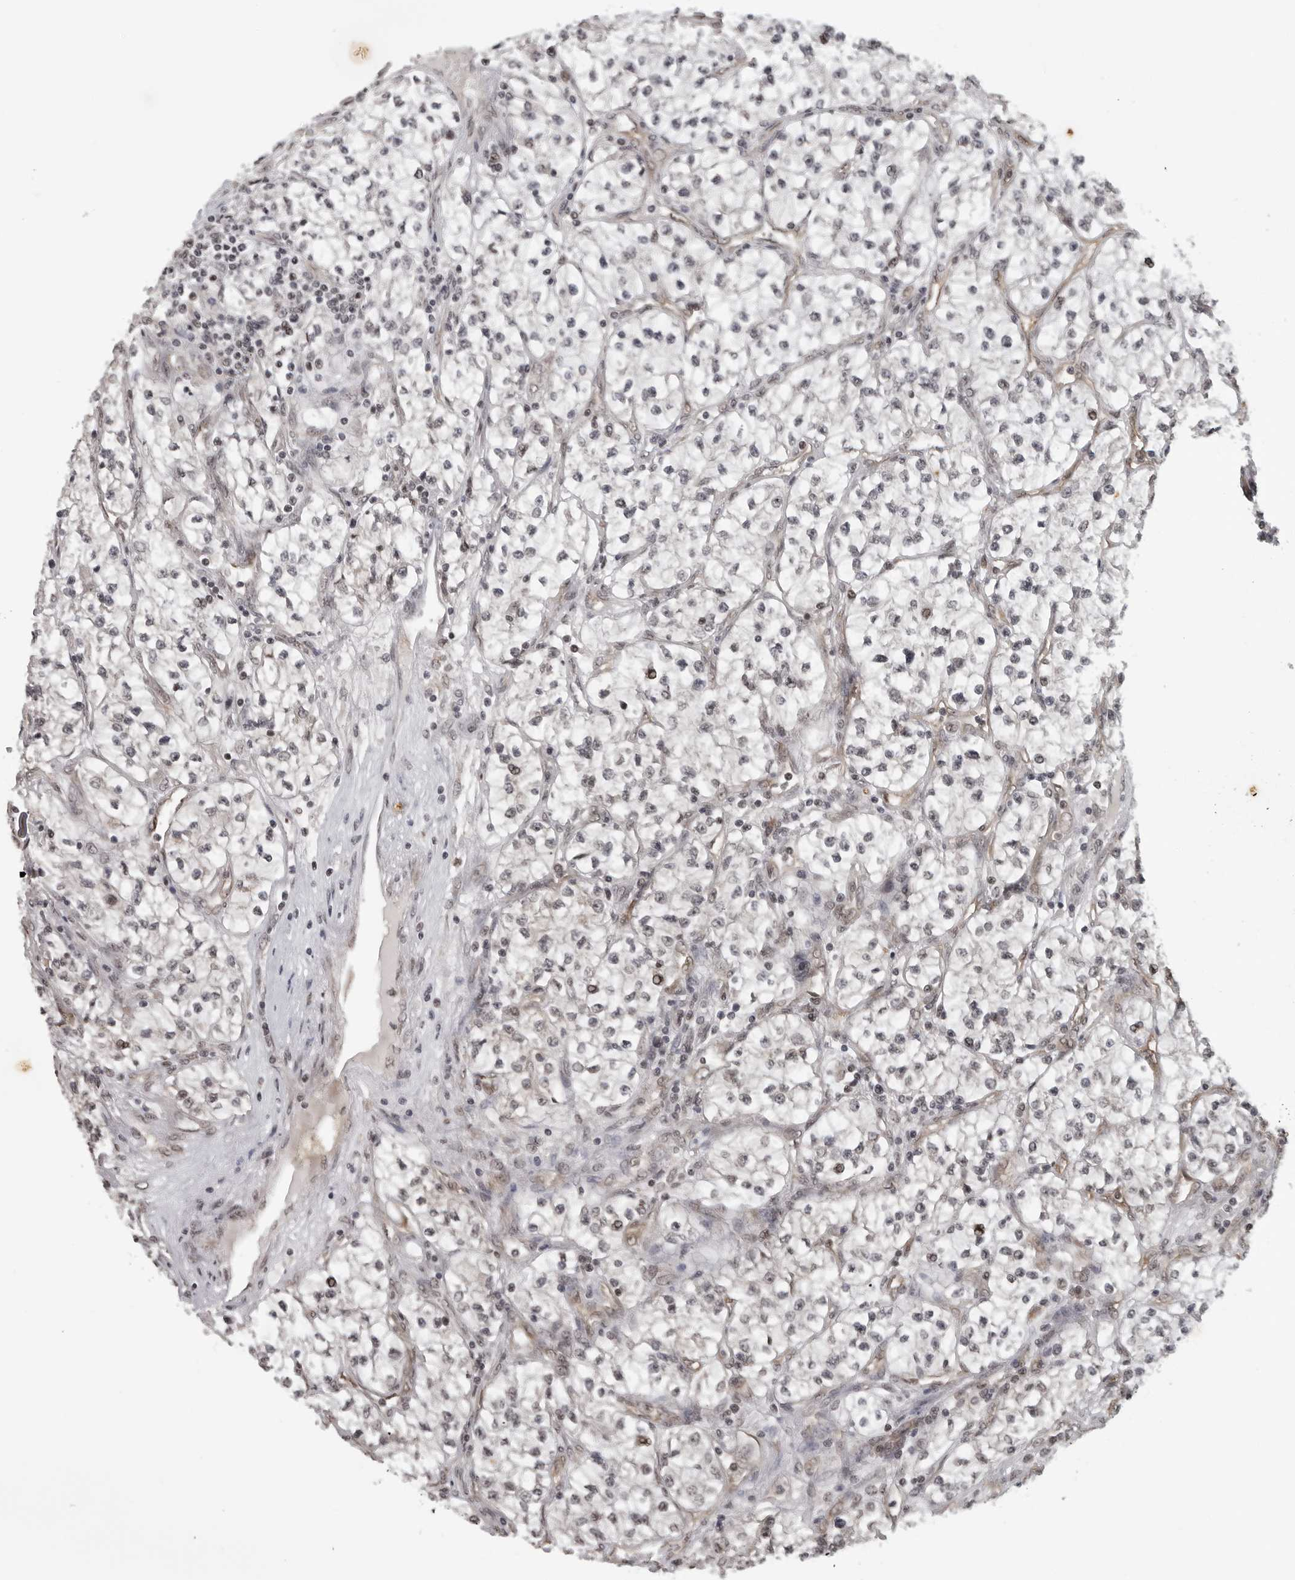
{"staining": {"intensity": "weak", "quantity": "<25%", "location": "nuclear"}, "tissue": "renal cancer", "cell_type": "Tumor cells", "image_type": "cancer", "snomed": [{"axis": "morphology", "description": "Adenocarcinoma, NOS"}, {"axis": "topography", "description": "Kidney"}], "caption": "Renal cancer was stained to show a protein in brown. There is no significant expression in tumor cells.", "gene": "MAF", "patient": {"sex": "female", "age": 57}}